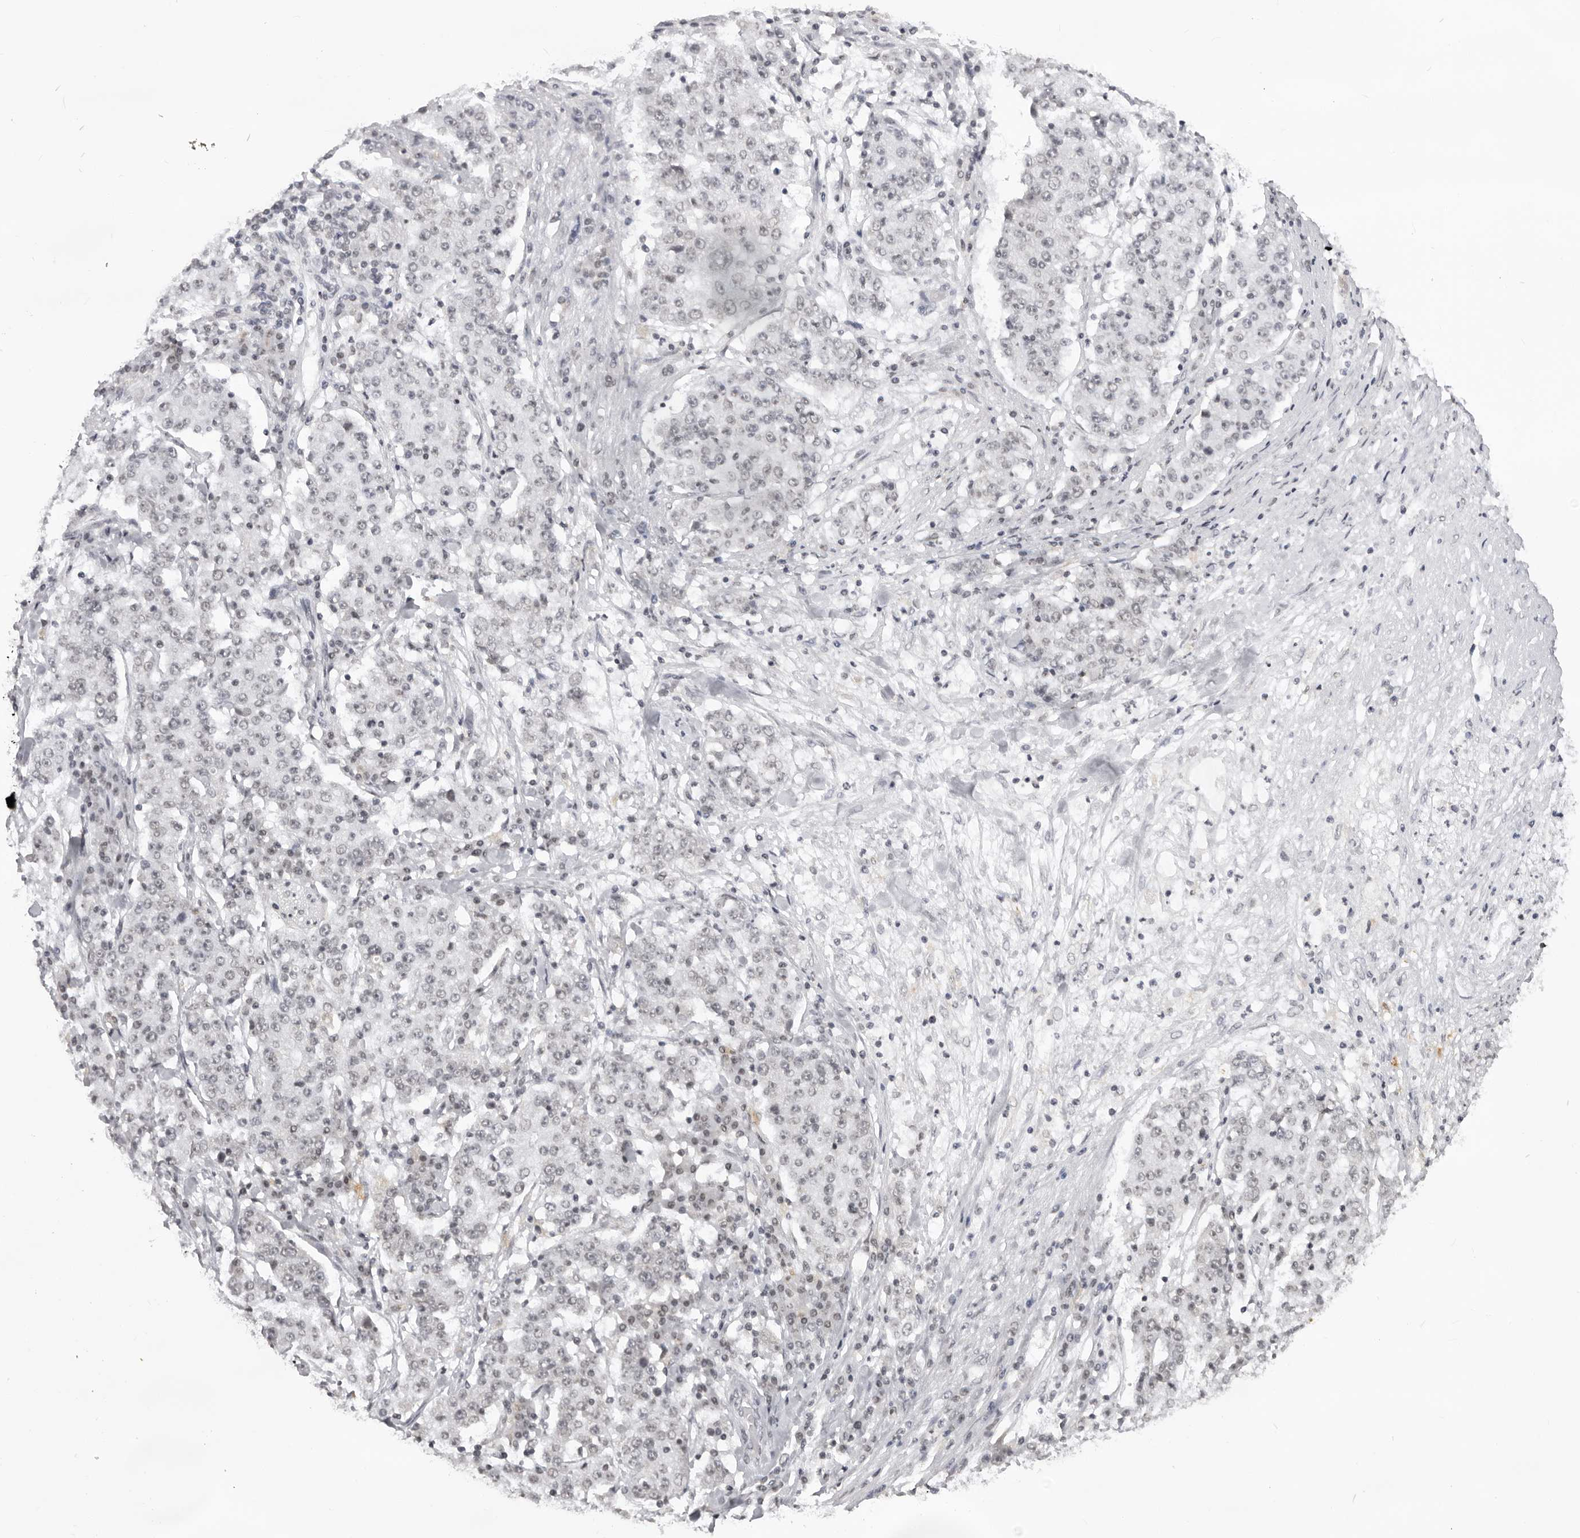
{"staining": {"intensity": "negative", "quantity": "none", "location": "none"}, "tissue": "stomach cancer", "cell_type": "Tumor cells", "image_type": "cancer", "snomed": [{"axis": "morphology", "description": "Adenocarcinoma, NOS"}, {"axis": "topography", "description": "Stomach"}], "caption": "The immunohistochemistry (IHC) image has no significant positivity in tumor cells of stomach cancer (adenocarcinoma) tissue.", "gene": "NTM", "patient": {"sex": "male", "age": 59}}